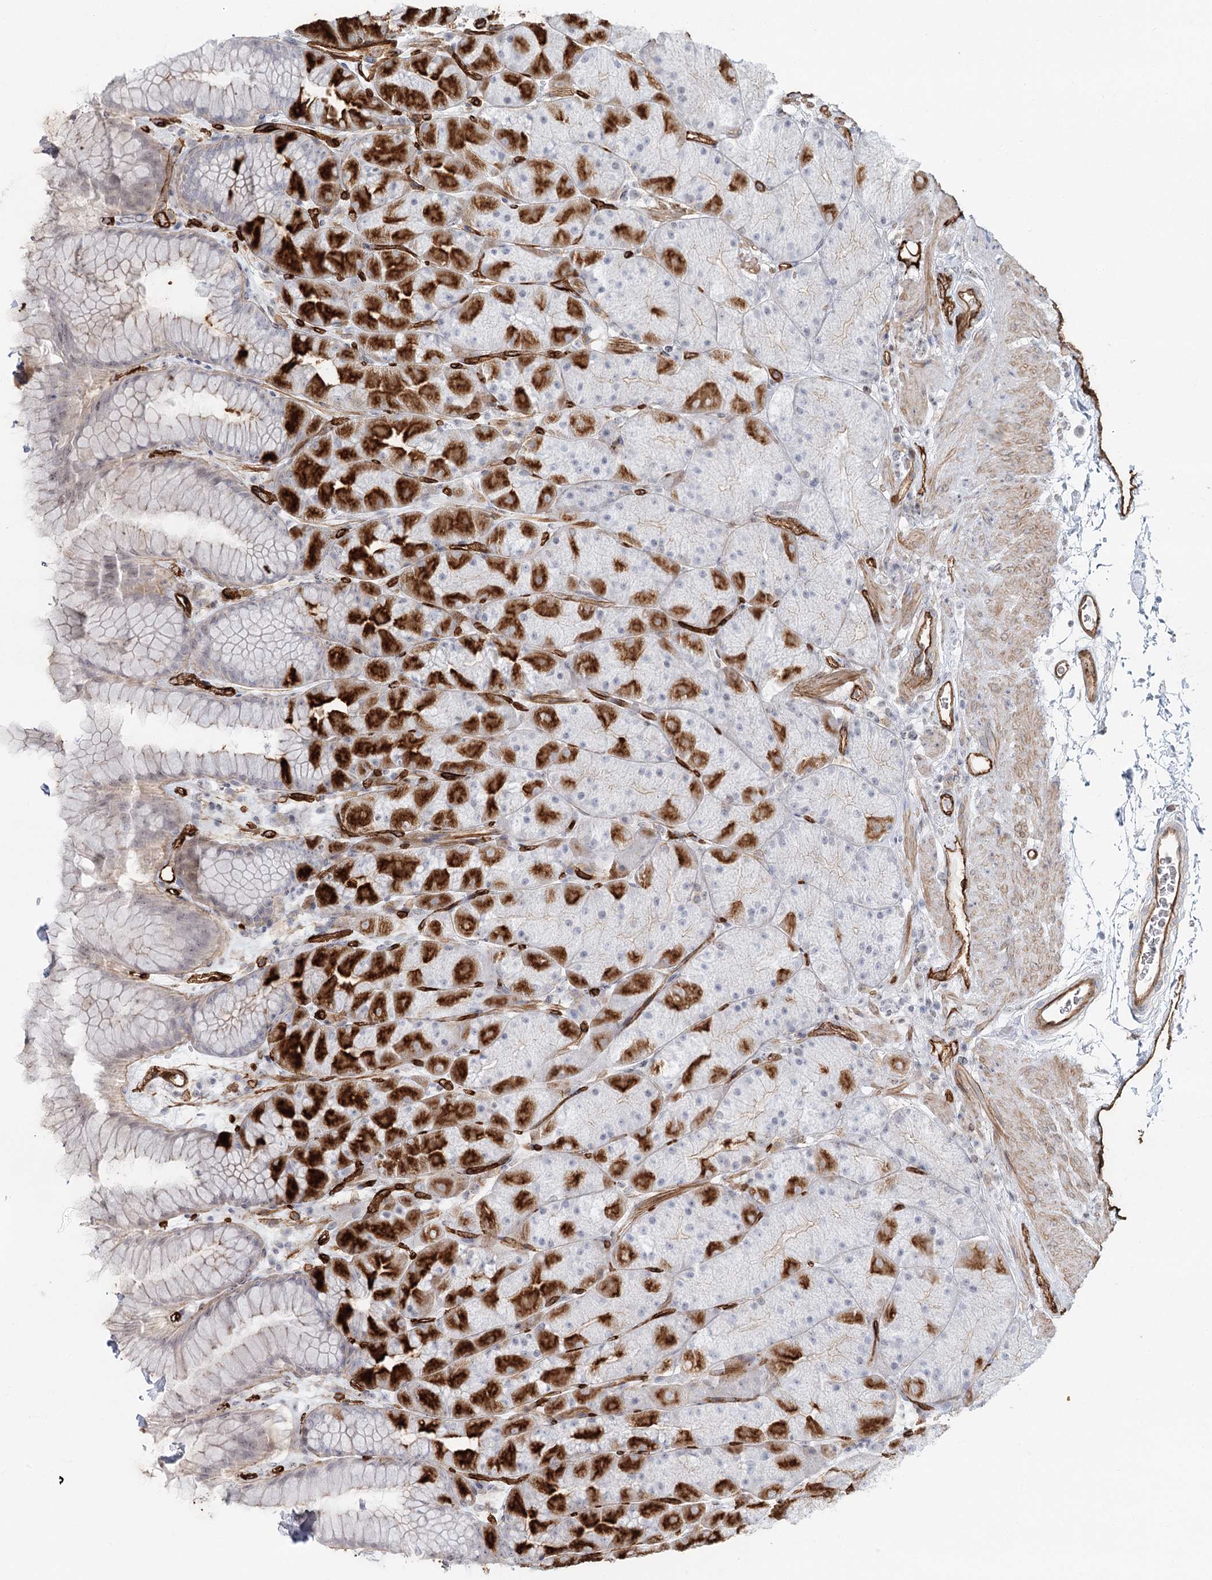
{"staining": {"intensity": "strong", "quantity": "25%-75%", "location": "cytoplasmic/membranous,nuclear"}, "tissue": "stomach", "cell_type": "Glandular cells", "image_type": "normal", "snomed": [{"axis": "morphology", "description": "Normal tissue, NOS"}, {"axis": "topography", "description": "Stomach, upper"}, {"axis": "topography", "description": "Stomach, lower"}], "caption": "IHC photomicrograph of benign stomach: human stomach stained using immunohistochemistry (IHC) reveals high levels of strong protein expression localized specifically in the cytoplasmic/membranous,nuclear of glandular cells, appearing as a cytoplasmic/membranous,nuclear brown color.", "gene": "ZFYVE28", "patient": {"sex": "male", "age": 67}}